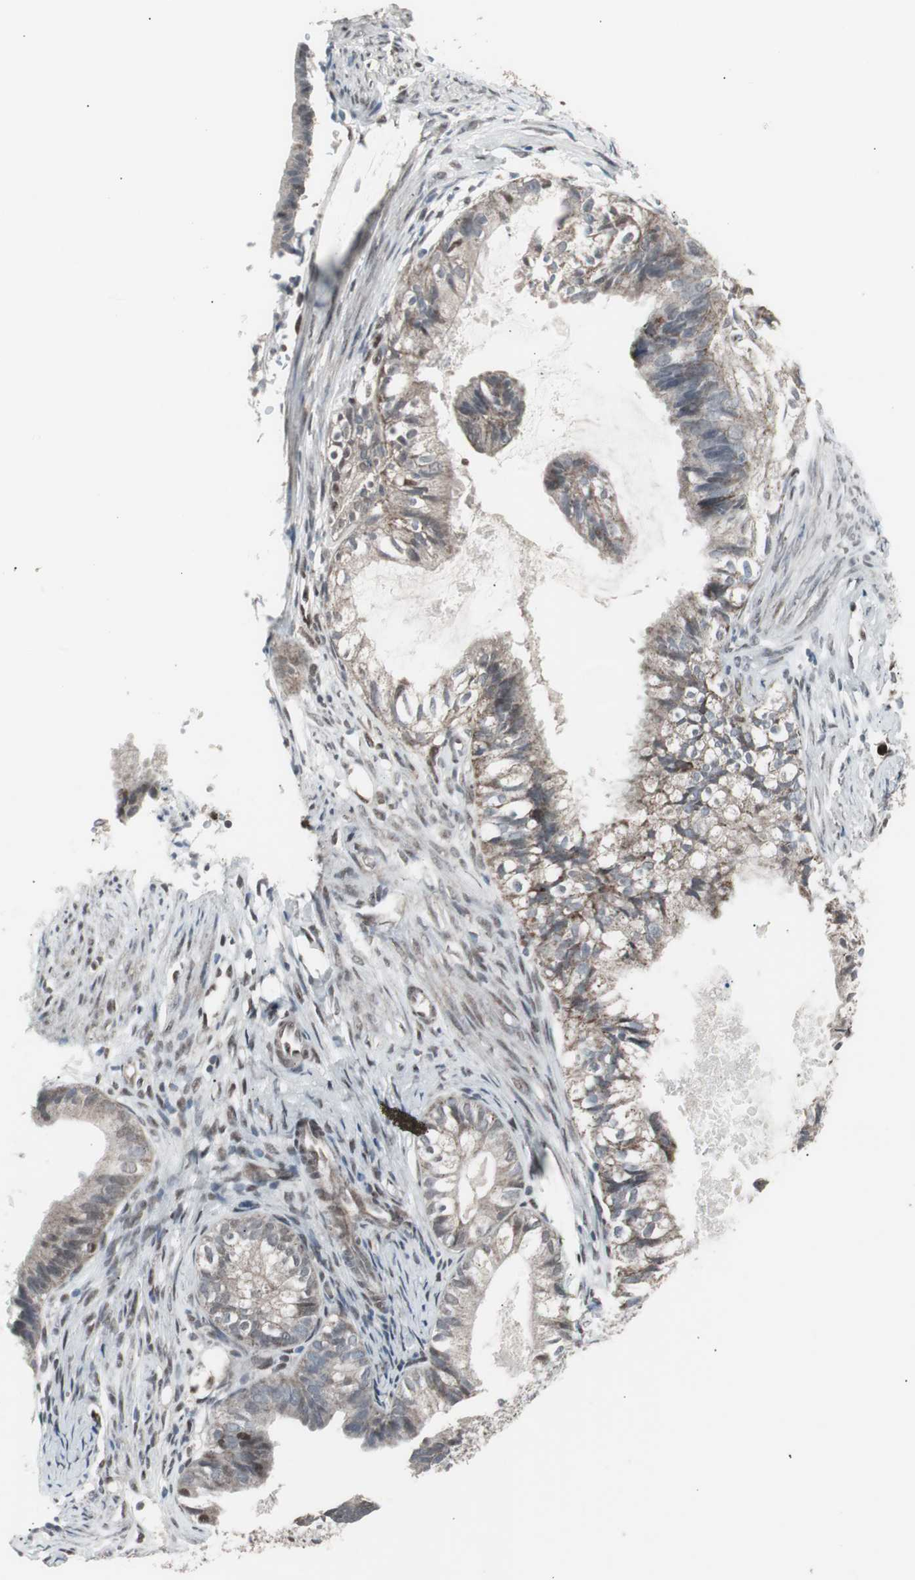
{"staining": {"intensity": "weak", "quantity": "25%-75%", "location": "cytoplasmic/membranous"}, "tissue": "cervical cancer", "cell_type": "Tumor cells", "image_type": "cancer", "snomed": [{"axis": "morphology", "description": "Normal tissue, NOS"}, {"axis": "morphology", "description": "Adenocarcinoma, NOS"}, {"axis": "topography", "description": "Cervix"}, {"axis": "topography", "description": "Endometrium"}], "caption": "Immunohistochemical staining of adenocarcinoma (cervical) displays low levels of weak cytoplasmic/membranous protein expression in approximately 25%-75% of tumor cells. Immunohistochemistry (ihc) stains the protein of interest in brown and the nuclei are stained blue.", "gene": "RXRA", "patient": {"sex": "female", "age": 86}}